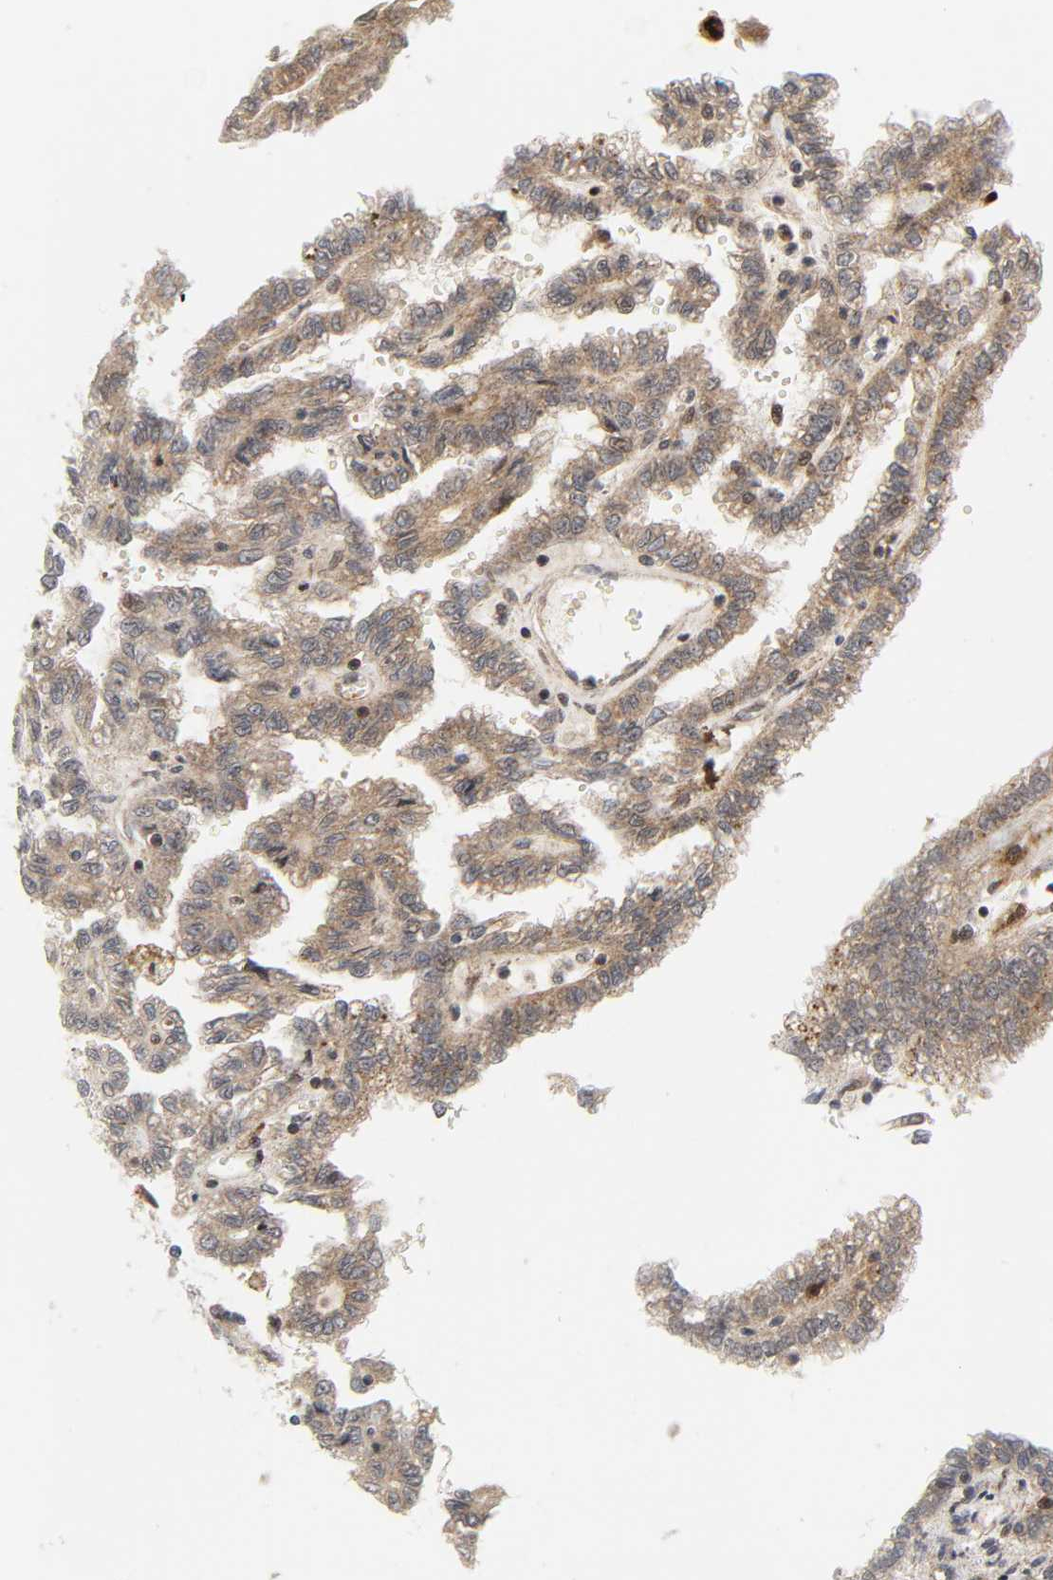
{"staining": {"intensity": "moderate", "quantity": ">75%", "location": "cytoplasmic/membranous"}, "tissue": "renal cancer", "cell_type": "Tumor cells", "image_type": "cancer", "snomed": [{"axis": "morphology", "description": "Inflammation, NOS"}, {"axis": "morphology", "description": "Adenocarcinoma, NOS"}, {"axis": "topography", "description": "Kidney"}], "caption": "Protein expression analysis of human renal cancer (adenocarcinoma) reveals moderate cytoplasmic/membranous staining in about >75% of tumor cells.", "gene": "CHUK", "patient": {"sex": "male", "age": 68}}